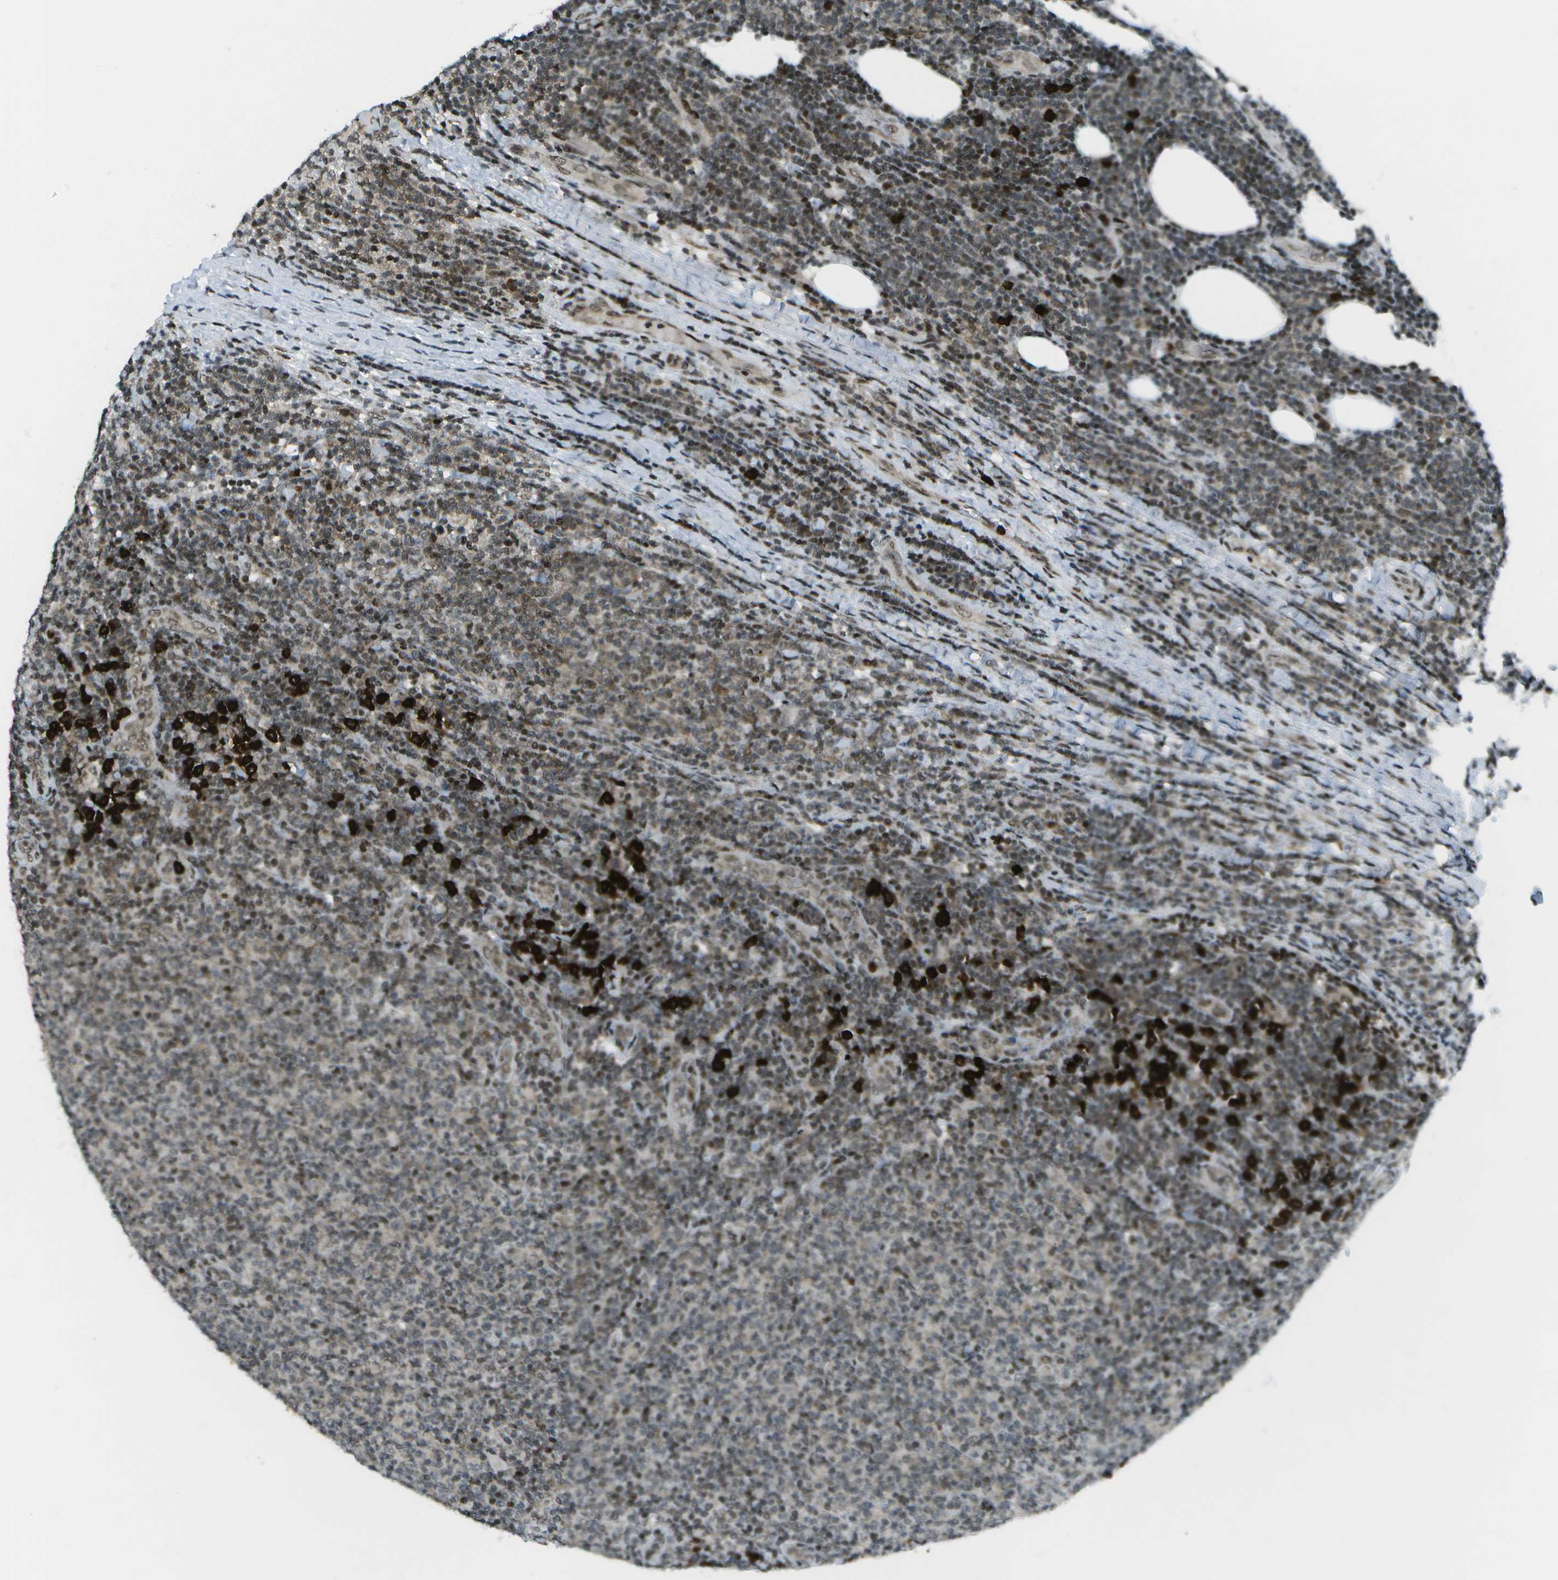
{"staining": {"intensity": "moderate", "quantity": "<25%", "location": "cytoplasmic/membranous,nuclear"}, "tissue": "lymphoma", "cell_type": "Tumor cells", "image_type": "cancer", "snomed": [{"axis": "morphology", "description": "Malignant lymphoma, non-Hodgkin's type, Low grade"}, {"axis": "topography", "description": "Lymph node"}], "caption": "A brown stain labels moderate cytoplasmic/membranous and nuclear positivity of a protein in human malignant lymphoma, non-Hodgkin's type (low-grade) tumor cells. (IHC, brightfield microscopy, high magnification).", "gene": "IRF7", "patient": {"sex": "male", "age": 66}}